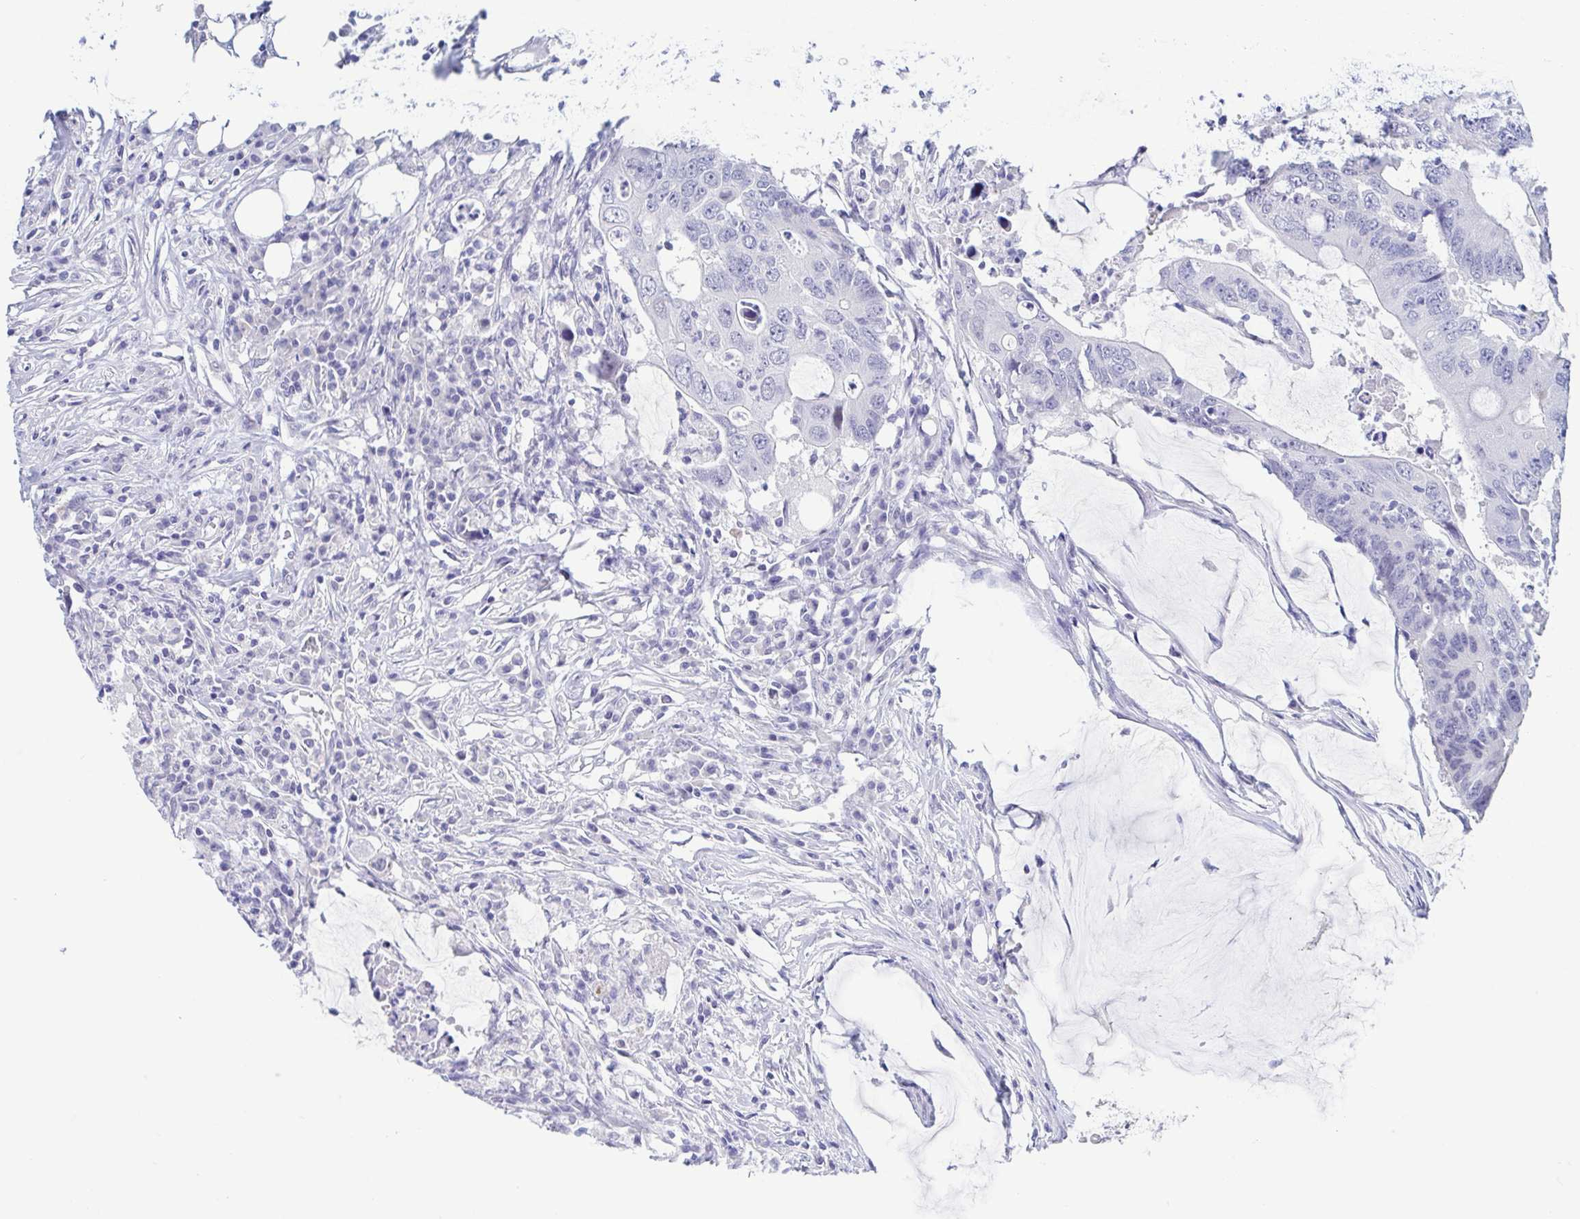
{"staining": {"intensity": "negative", "quantity": "none", "location": "none"}, "tissue": "colorectal cancer", "cell_type": "Tumor cells", "image_type": "cancer", "snomed": [{"axis": "morphology", "description": "Adenocarcinoma, NOS"}, {"axis": "topography", "description": "Colon"}], "caption": "This photomicrograph is of colorectal cancer stained with immunohistochemistry to label a protein in brown with the nuclei are counter-stained blue. There is no staining in tumor cells.", "gene": "PERM1", "patient": {"sex": "male", "age": 71}}